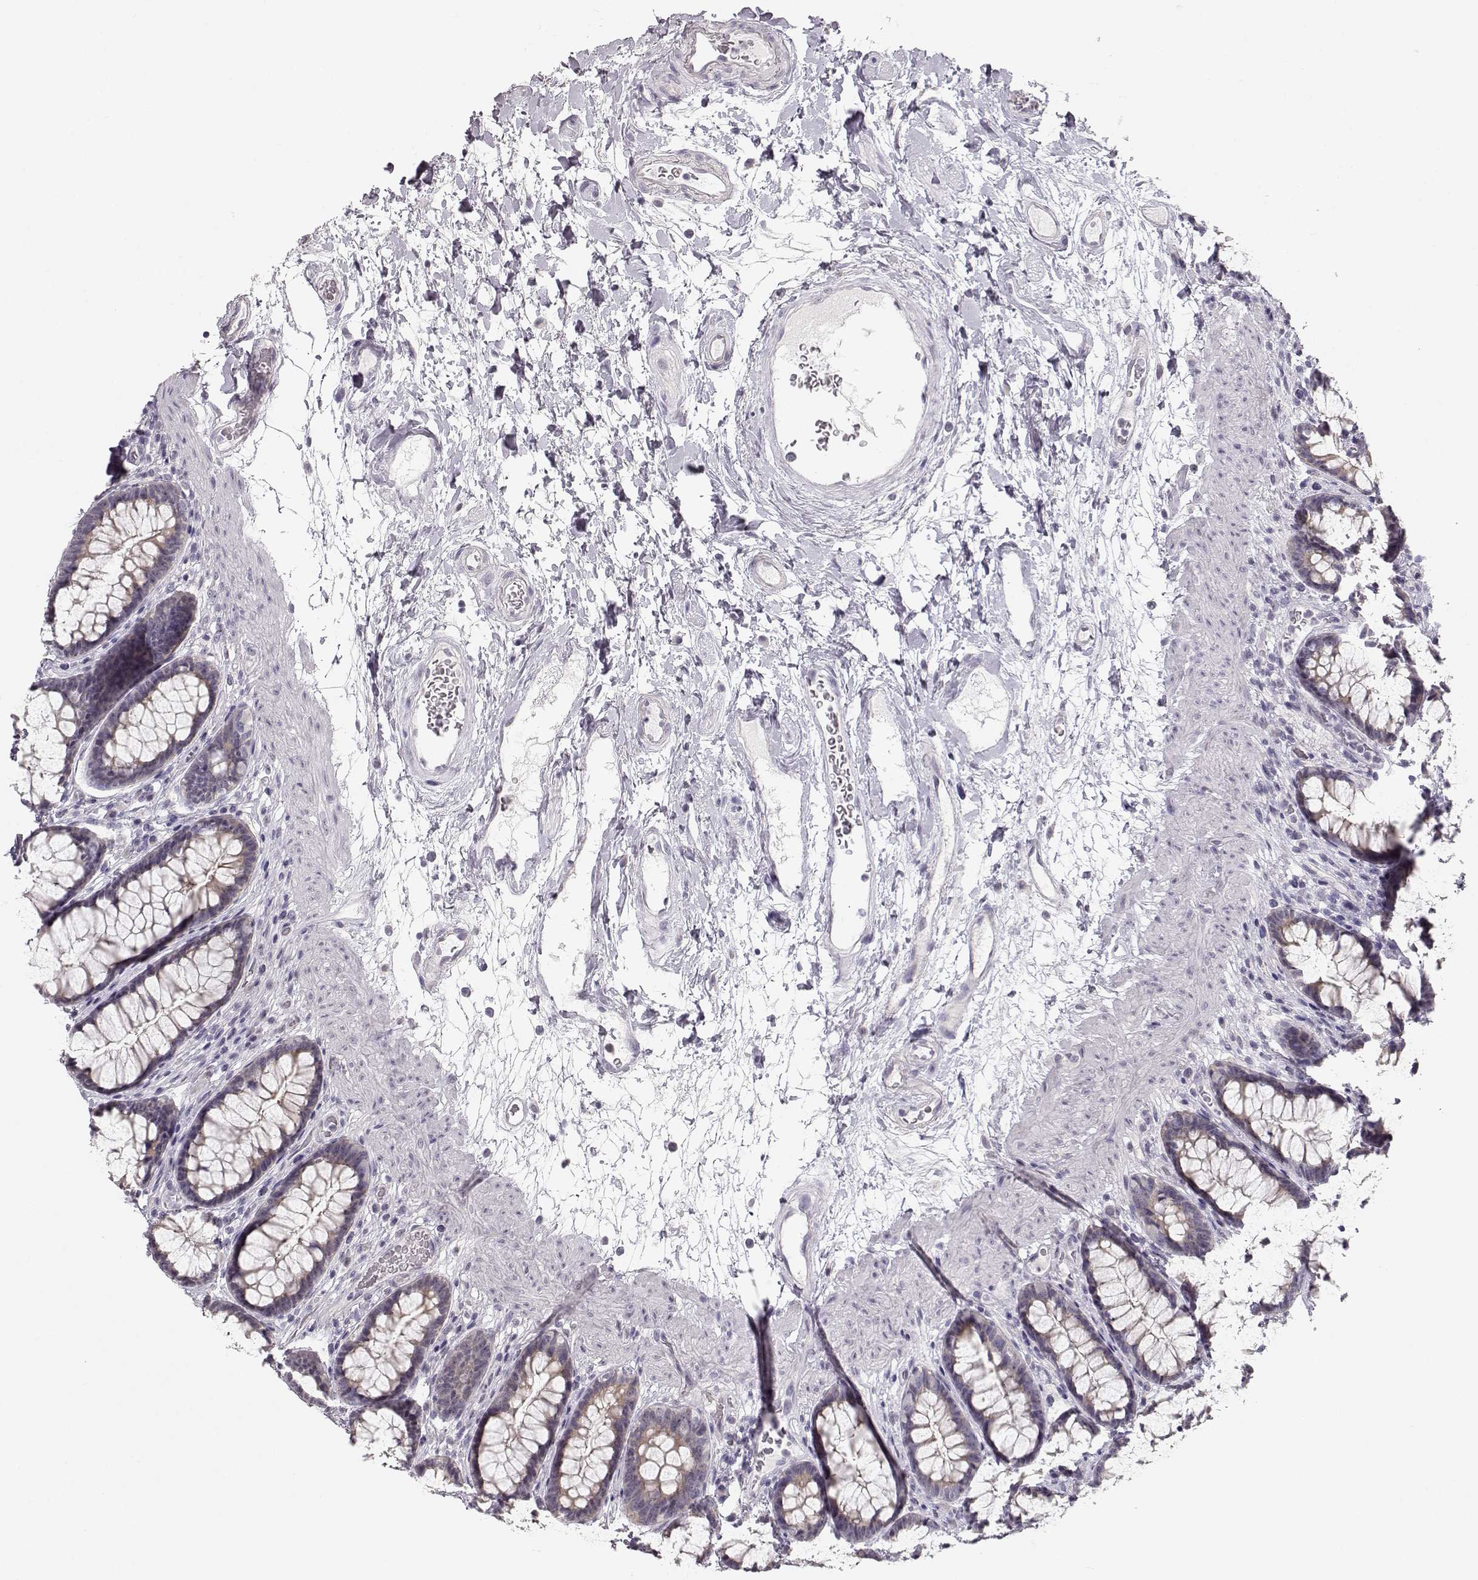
{"staining": {"intensity": "negative", "quantity": "none", "location": "none"}, "tissue": "rectum", "cell_type": "Glandular cells", "image_type": "normal", "snomed": [{"axis": "morphology", "description": "Normal tissue, NOS"}, {"axis": "topography", "description": "Rectum"}], "caption": "A high-resolution image shows immunohistochemistry (IHC) staining of unremarkable rectum, which shows no significant staining in glandular cells. The staining was performed using DAB to visualize the protein expression in brown, while the nuclei were stained in blue with hematoxylin (Magnification: 20x).", "gene": "FAM205A", "patient": {"sex": "male", "age": 72}}